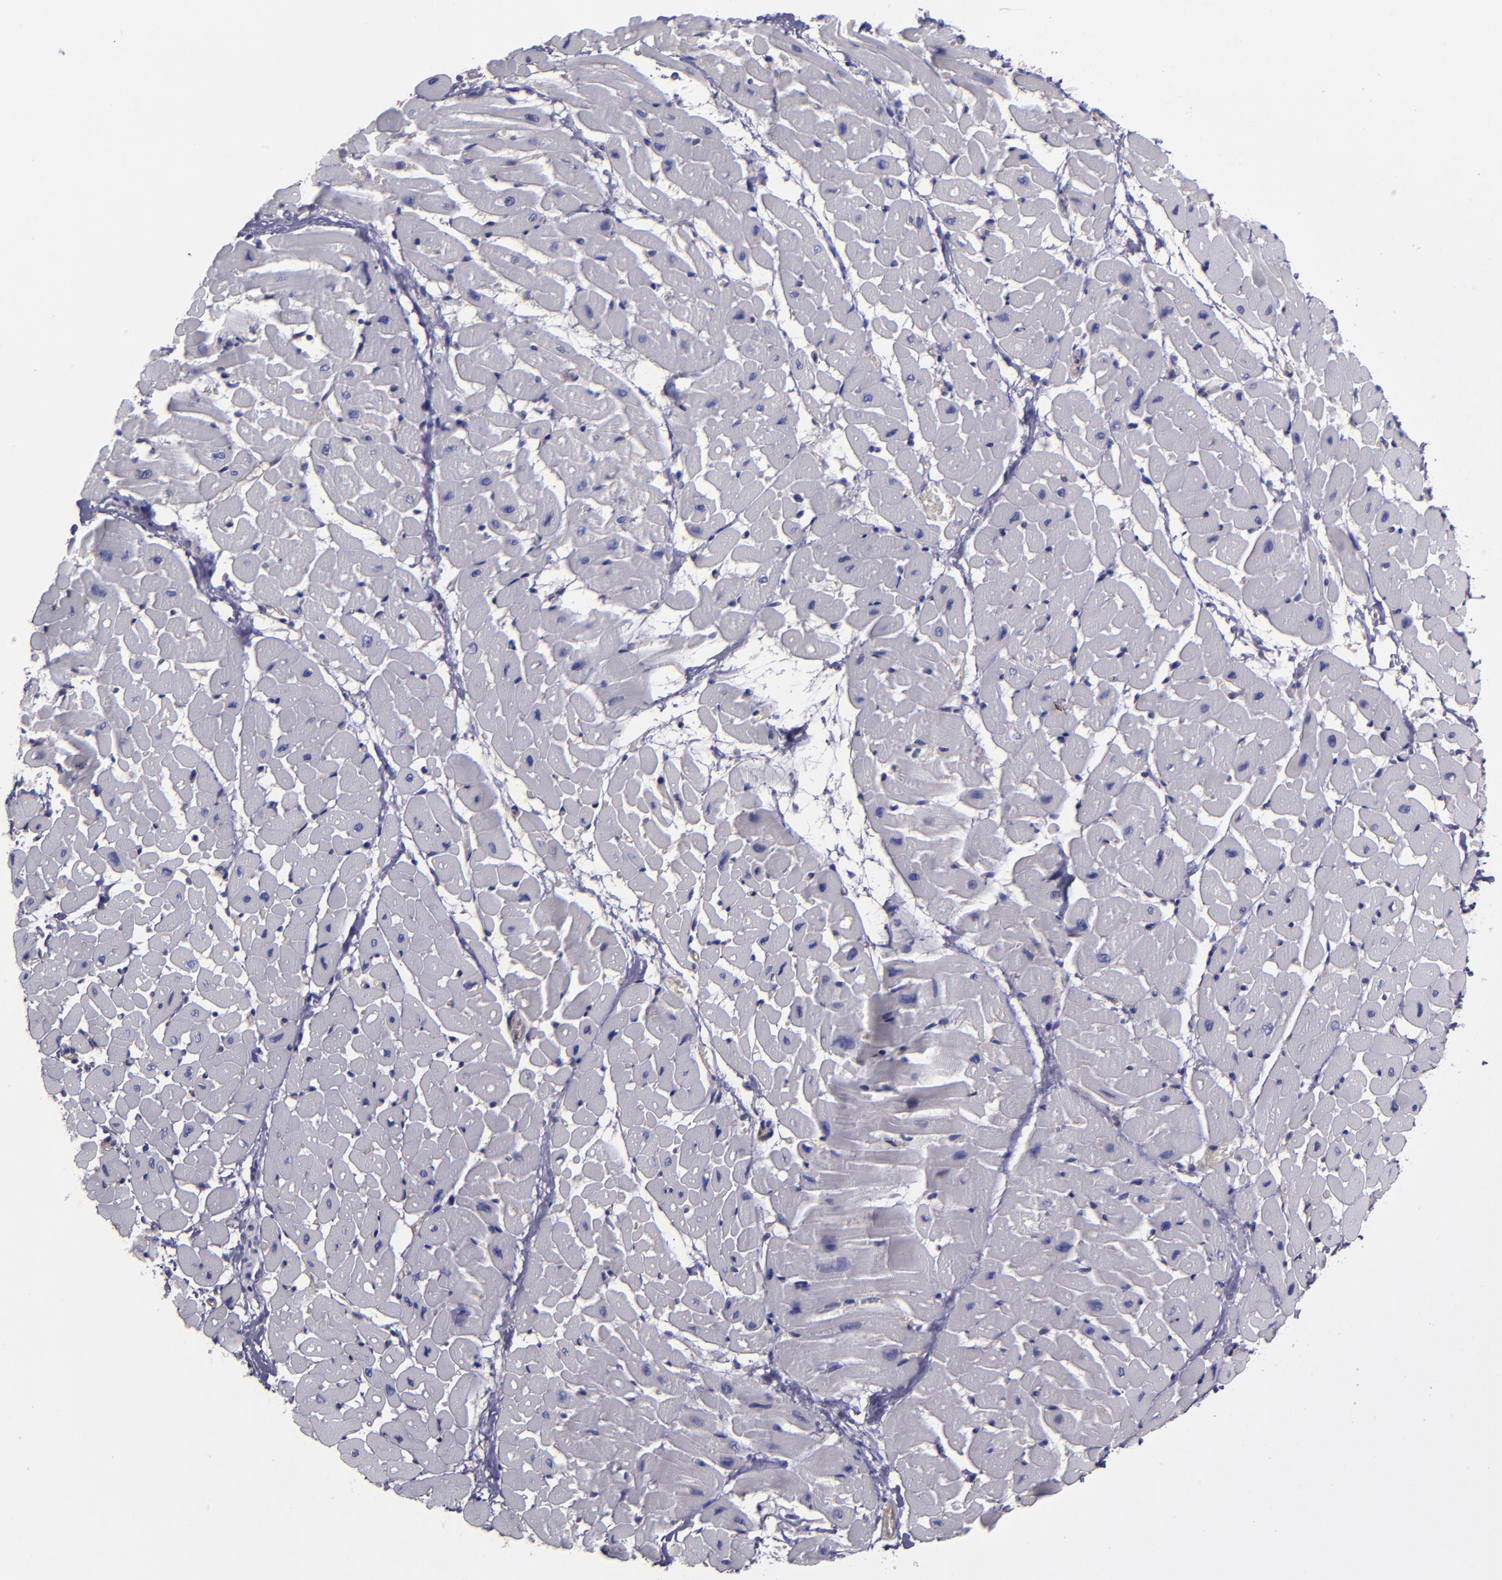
{"staining": {"intensity": "negative", "quantity": "none", "location": "none"}, "tissue": "heart muscle", "cell_type": "Cardiomyocytes", "image_type": "normal", "snomed": [{"axis": "morphology", "description": "Normal tissue, NOS"}, {"axis": "topography", "description": "Heart"}], "caption": "High power microscopy micrograph of an immunohistochemistry histopathology image of unremarkable heart muscle, revealing no significant expression in cardiomyocytes.", "gene": "CARS1", "patient": {"sex": "male", "age": 45}}